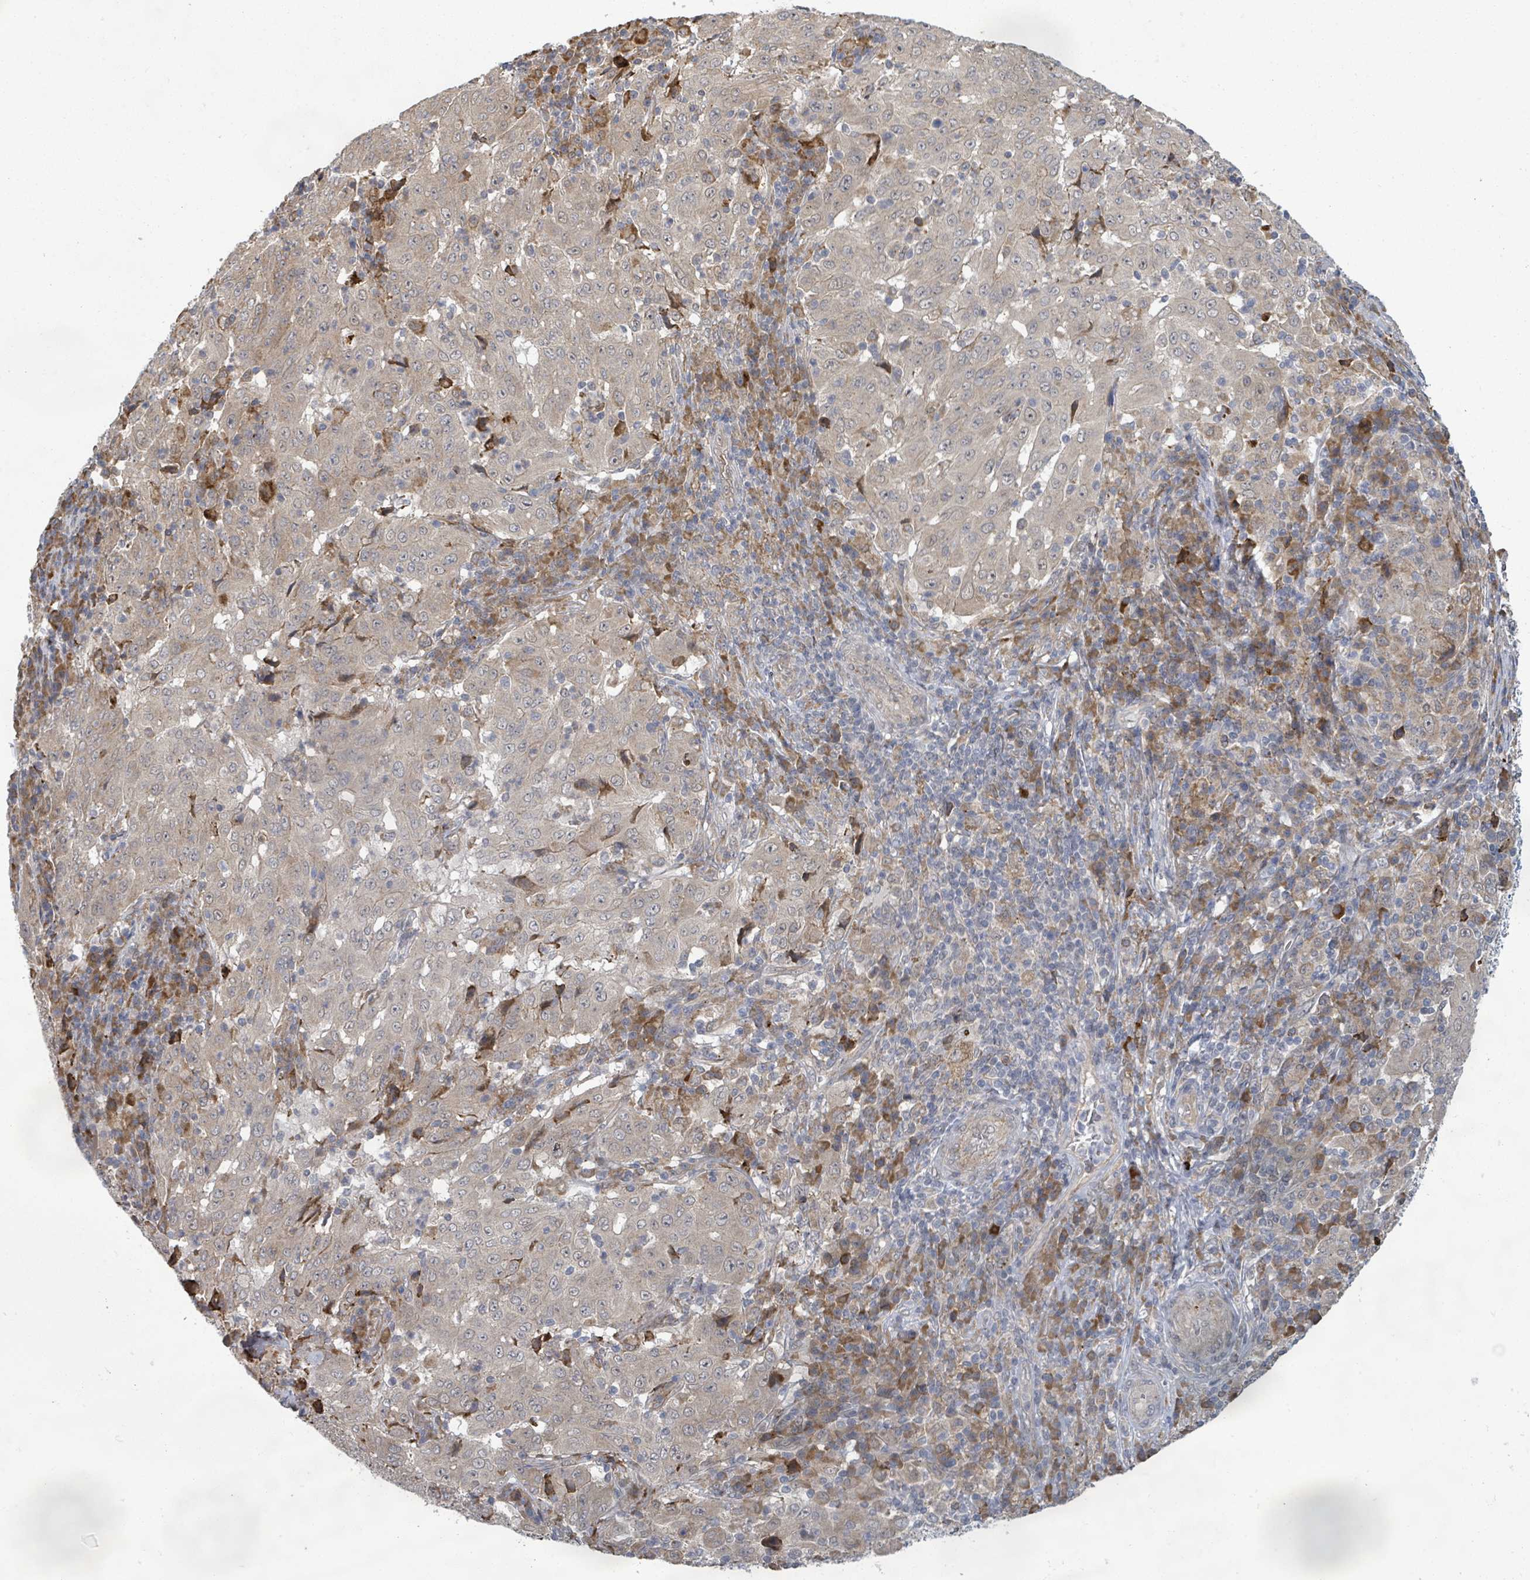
{"staining": {"intensity": "weak", "quantity": "<25%", "location": "cytoplasmic/membranous"}, "tissue": "pancreatic cancer", "cell_type": "Tumor cells", "image_type": "cancer", "snomed": [{"axis": "morphology", "description": "Adenocarcinoma, NOS"}, {"axis": "topography", "description": "Pancreas"}], "caption": "A micrograph of human adenocarcinoma (pancreatic) is negative for staining in tumor cells. (DAB (3,3'-diaminobenzidine) immunohistochemistry, high magnification).", "gene": "SHROOM2", "patient": {"sex": "male", "age": 63}}